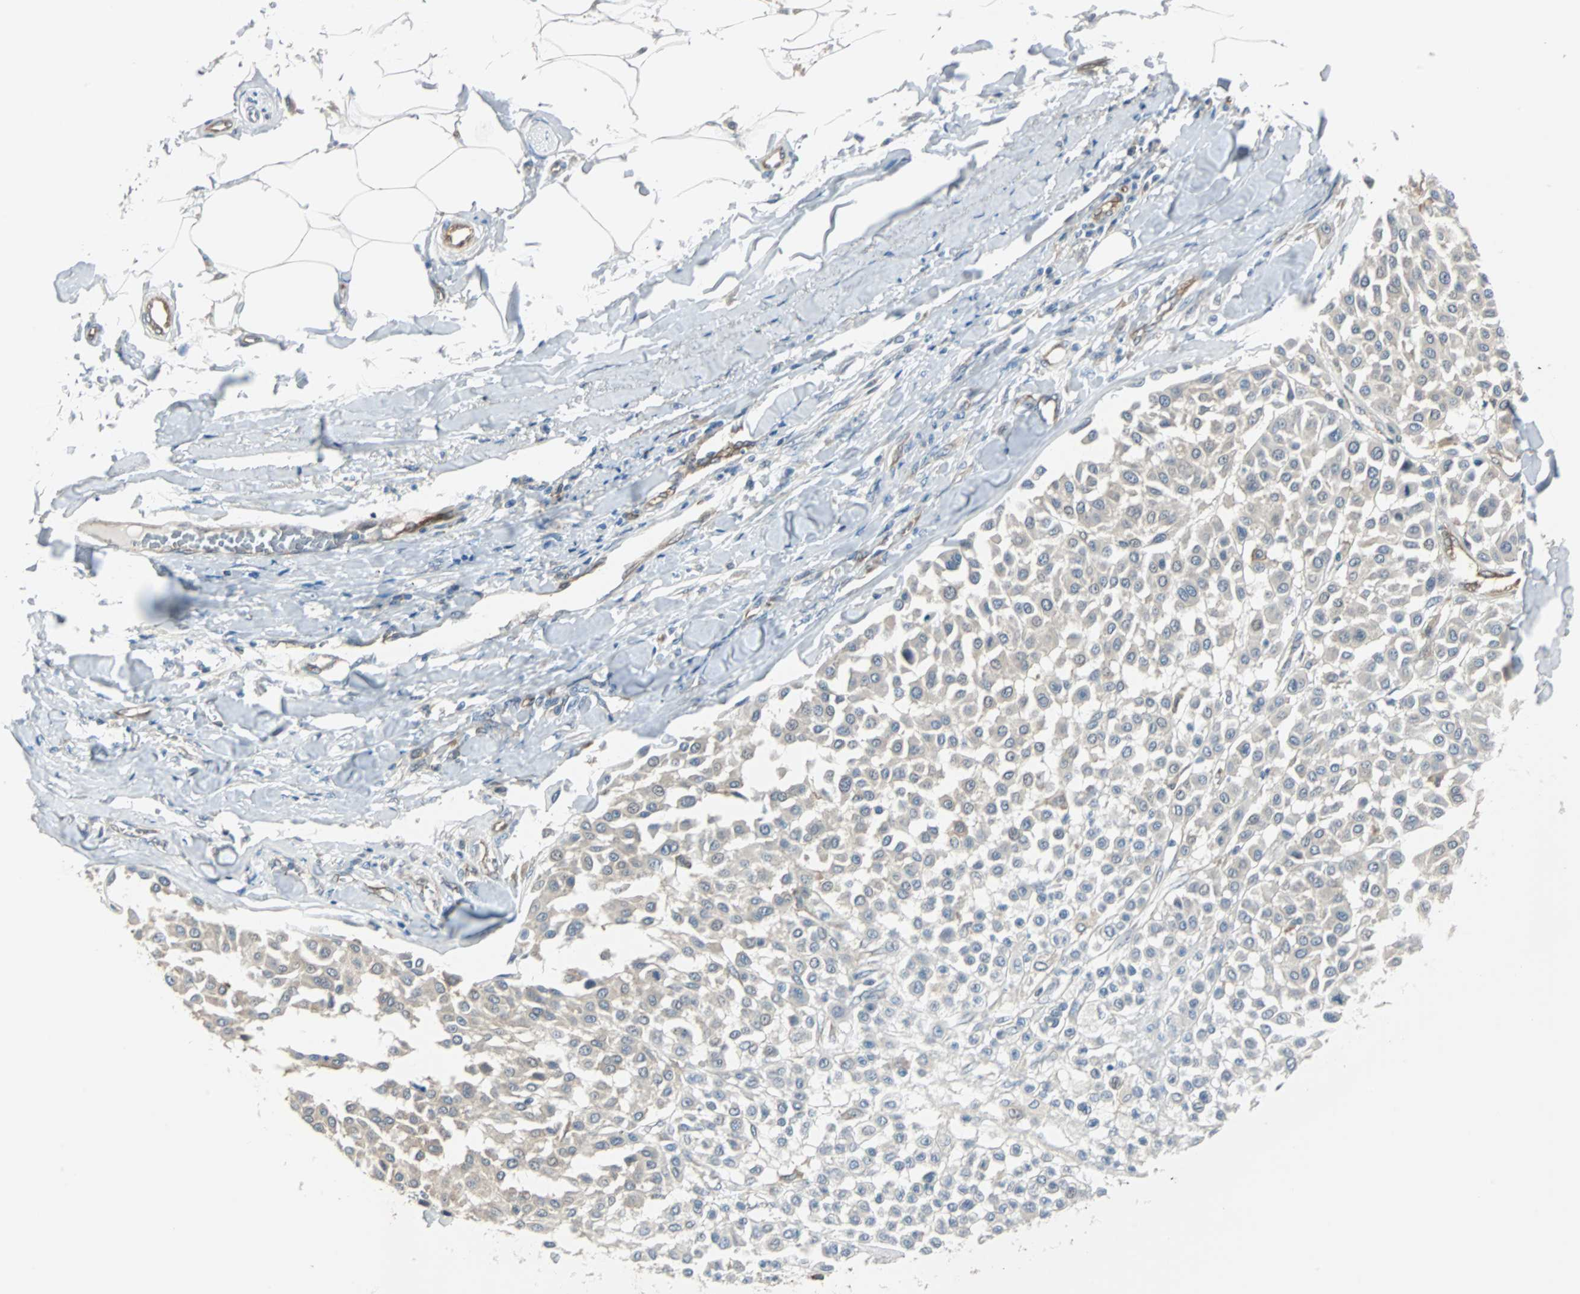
{"staining": {"intensity": "weak", "quantity": ">75%", "location": "cytoplasmic/membranous"}, "tissue": "melanoma", "cell_type": "Tumor cells", "image_type": "cancer", "snomed": [{"axis": "morphology", "description": "Malignant melanoma, Metastatic site"}, {"axis": "topography", "description": "Soft tissue"}], "caption": "Immunohistochemical staining of melanoma reveals weak cytoplasmic/membranous protein positivity in approximately >75% of tumor cells.", "gene": "SWAP70", "patient": {"sex": "male", "age": 41}}